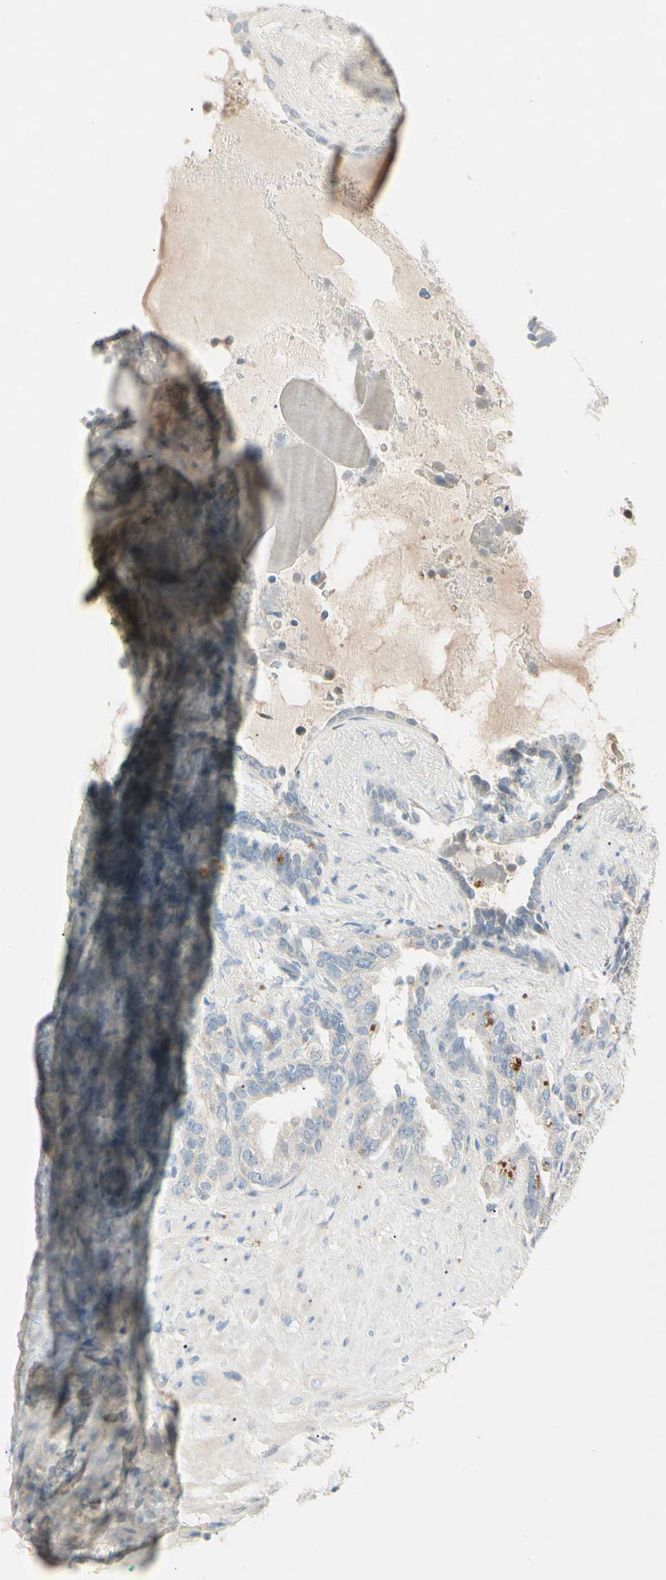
{"staining": {"intensity": "strong", "quantity": "25%-75%", "location": "cytoplasmic/membranous"}, "tissue": "seminal vesicle", "cell_type": "Glandular cells", "image_type": "normal", "snomed": [{"axis": "morphology", "description": "Normal tissue, NOS"}, {"axis": "topography", "description": "Seminal veicle"}], "caption": "Human seminal vesicle stained with a brown dye exhibits strong cytoplasmic/membranous positive staining in approximately 25%-75% of glandular cells.", "gene": "ALDH18A1", "patient": {"sex": "male", "age": 61}}